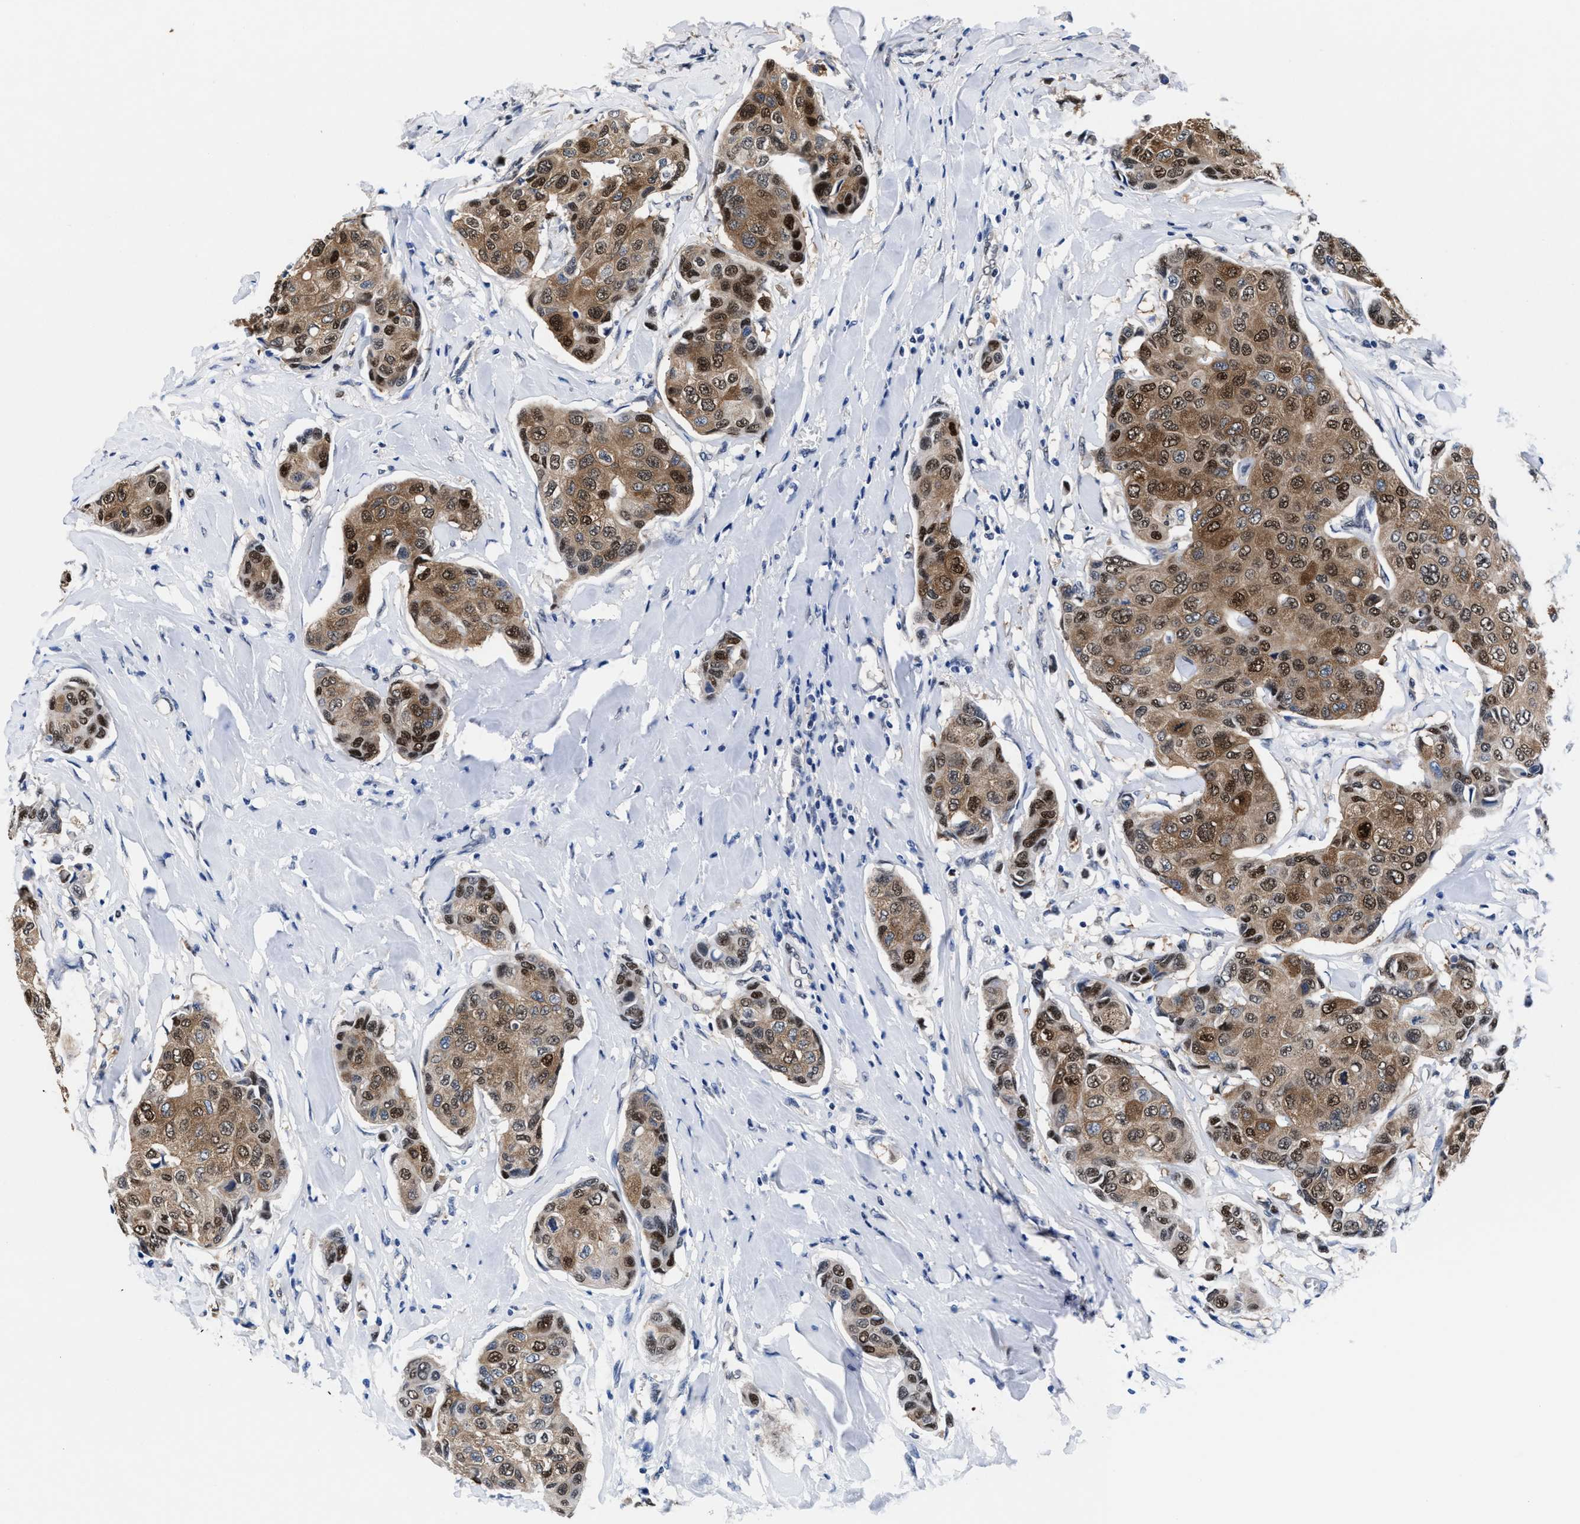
{"staining": {"intensity": "moderate", "quantity": ">75%", "location": "cytoplasmic/membranous,nuclear"}, "tissue": "breast cancer", "cell_type": "Tumor cells", "image_type": "cancer", "snomed": [{"axis": "morphology", "description": "Duct carcinoma"}, {"axis": "topography", "description": "Breast"}], "caption": "Breast invasive ductal carcinoma stained for a protein displays moderate cytoplasmic/membranous and nuclear positivity in tumor cells.", "gene": "ACLY", "patient": {"sex": "female", "age": 80}}